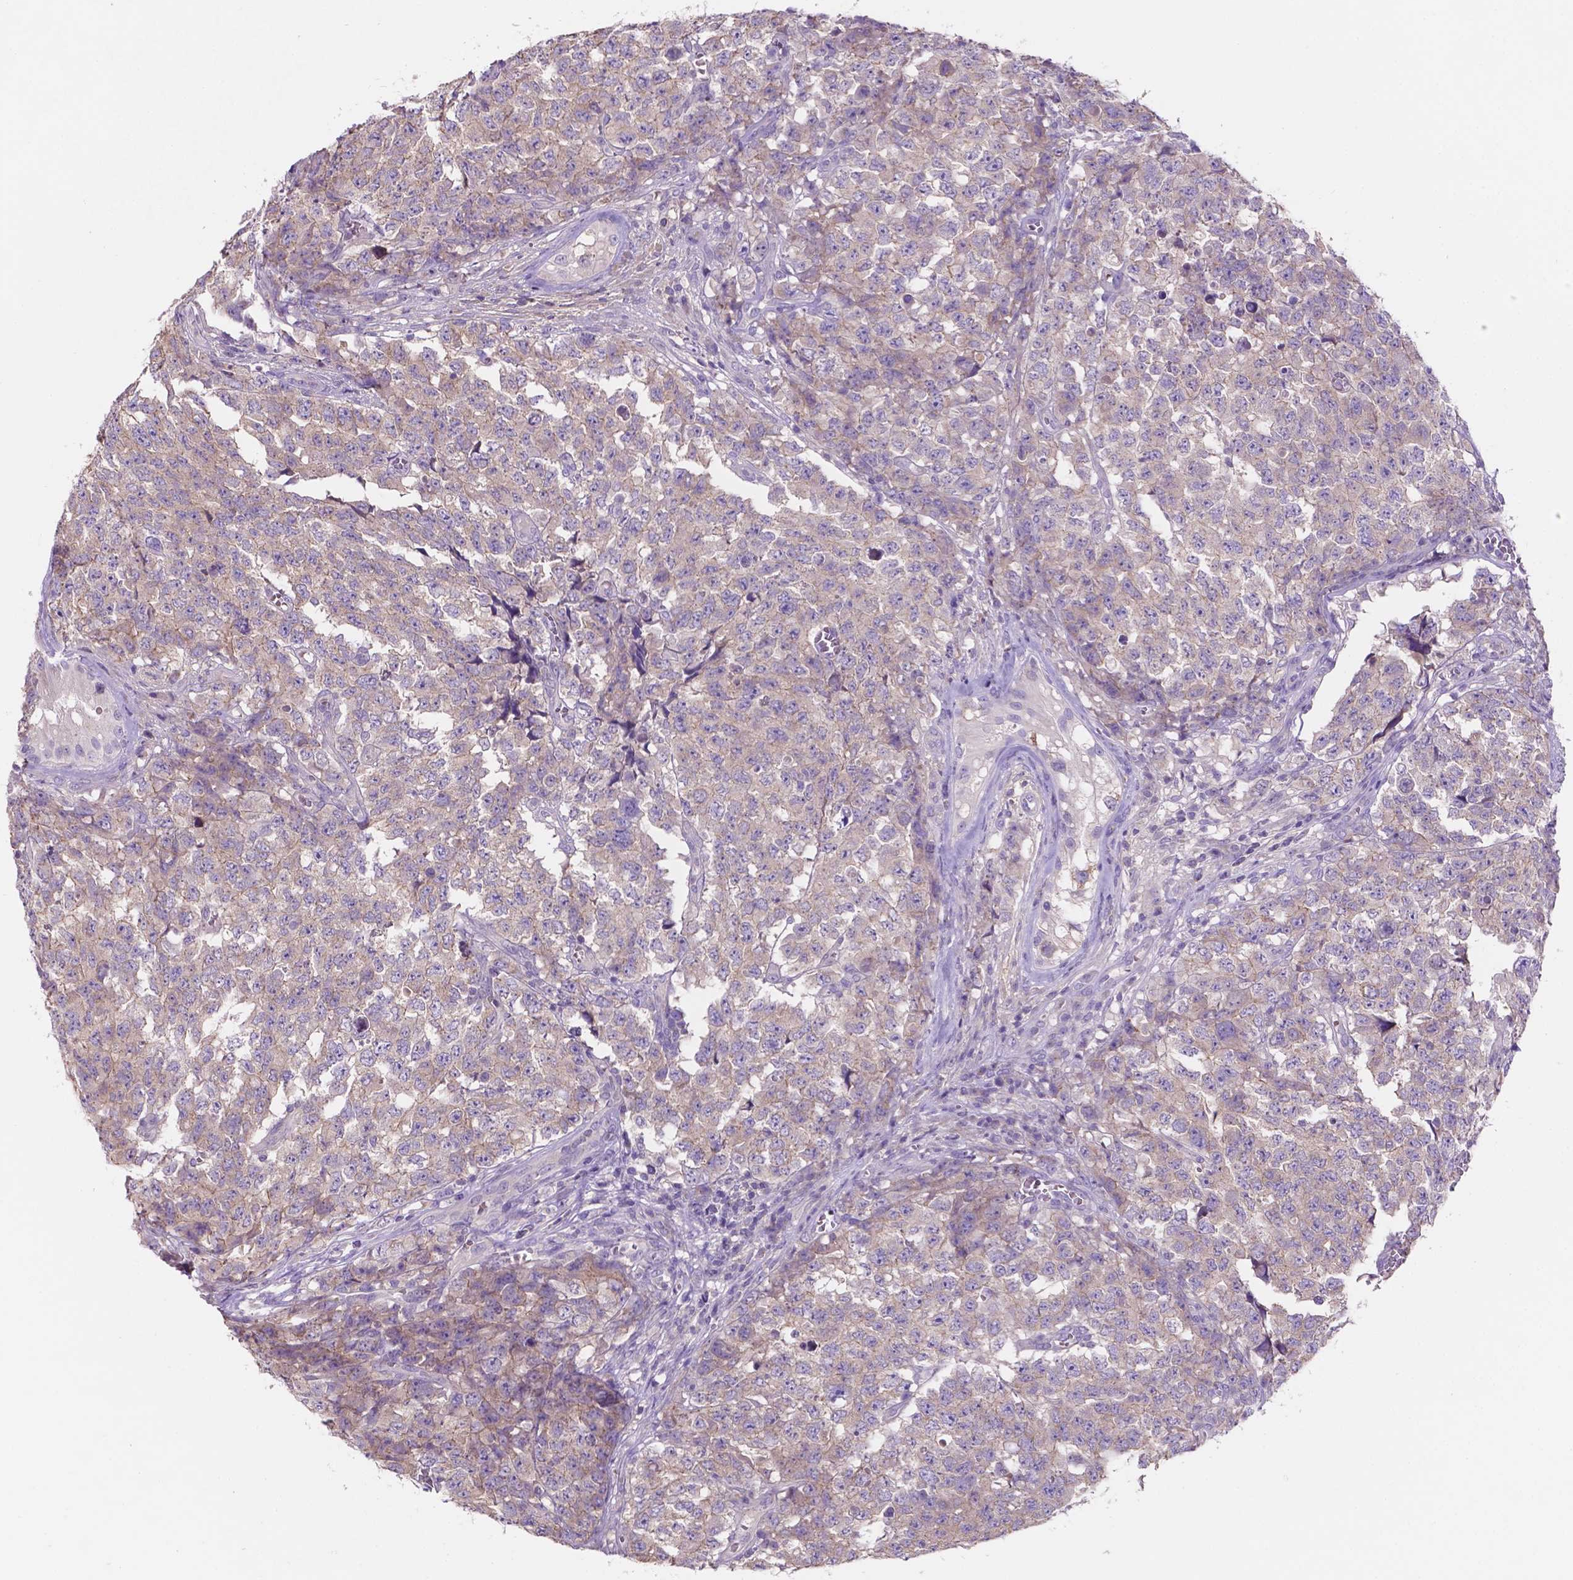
{"staining": {"intensity": "weak", "quantity": "<25%", "location": "cytoplasmic/membranous"}, "tissue": "testis cancer", "cell_type": "Tumor cells", "image_type": "cancer", "snomed": [{"axis": "morphology", "description": "Carcinoma, Embryonal, NOS"}, {"axis": "topography", "description": "Testis"}], "caption": "Immunohistochemistry photomicrograph of neoplastic tissue: human testis cancer stained with DAB shows no significant protein expression in tumor cells.", "gene": "MKRN2OS", "patient": {"sex": "male", "age": 23}}